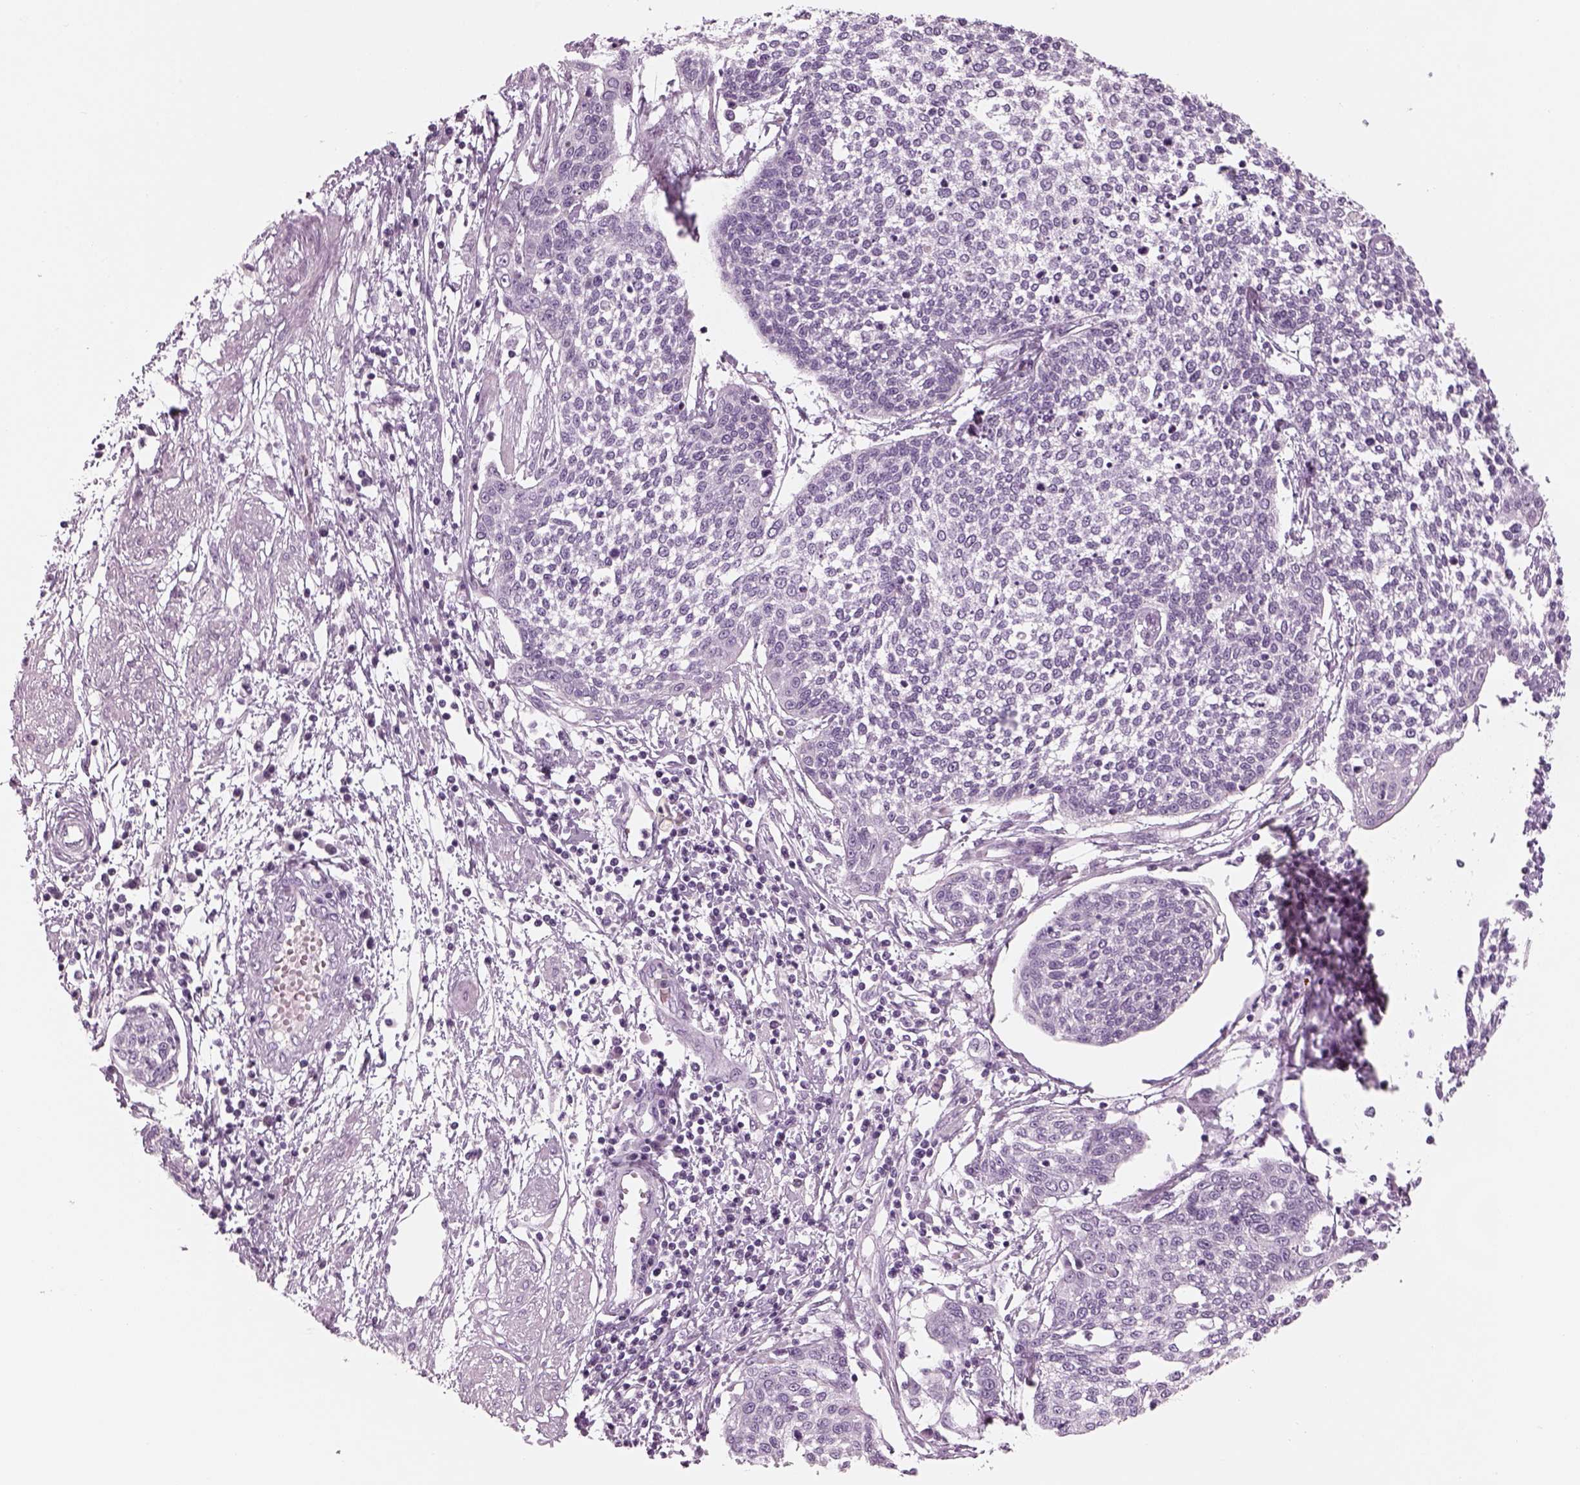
{"staining": {"intensity": "negative", "quantity": "none", "location": "none"}, "tissue": "cervical cancer", "cell_type": "Tumor cells", "image_type": "cancer", "snomed": [{"axis": "morphology", "description": "Squamous cell carcinoma, NOS"}, {"axis": "topography", "description": "Cervix"}], "caption": "A photomicrograph of squamous cell carcinoma (cervical) stained for a protein reveals no brown staining in tumor cells. Nuclei are stained in blue.", "gene": "SAG", "patient": {"sex": "female", "age": 34}}